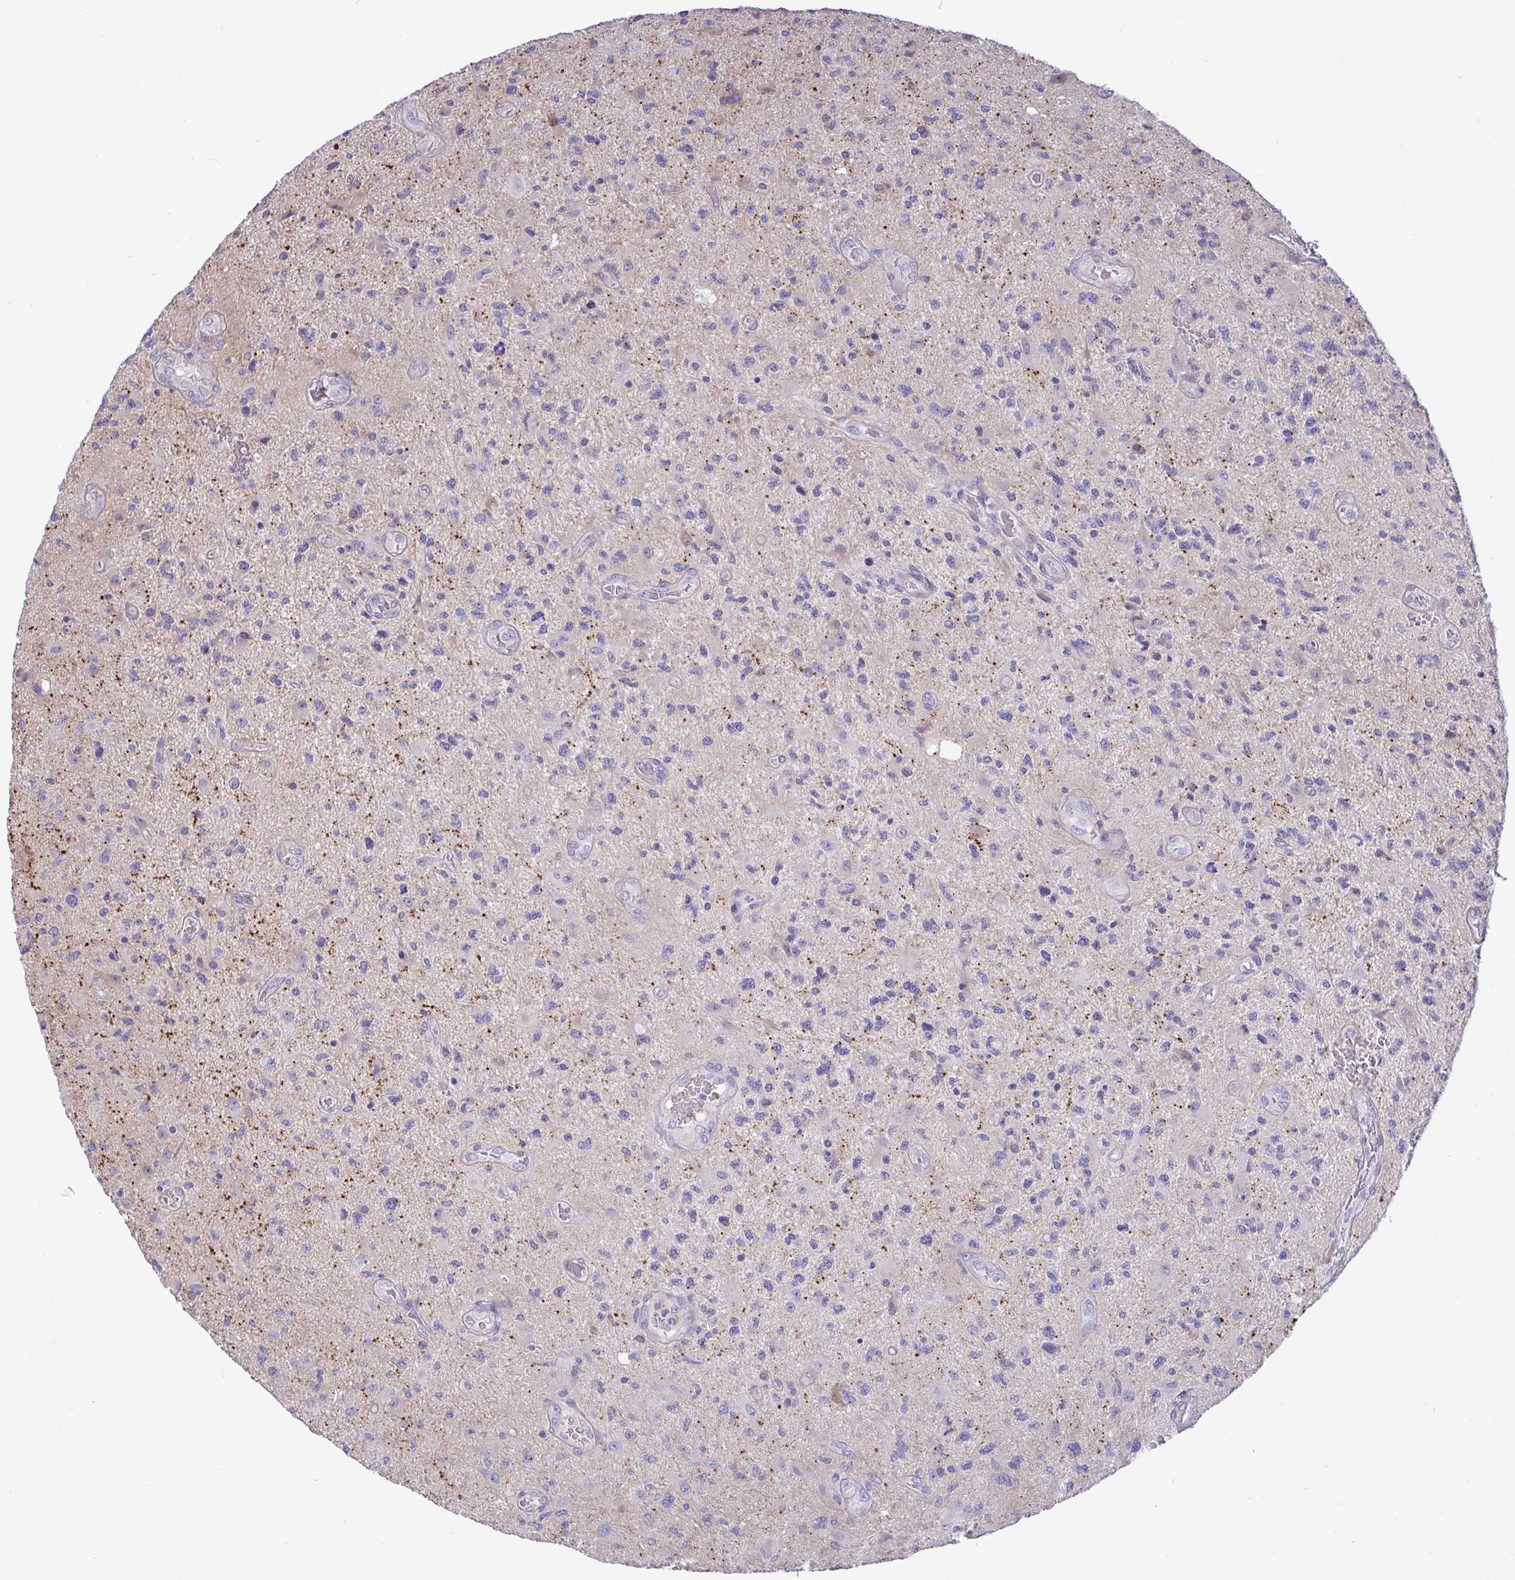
{"staining": {"intensity": "weak", "quantity": "<25%", "location": "cytoplasmic/membranous"}, "tissue": "glioma", "cell_type": "Tumor cells", "image_type": "cancer", "snomed": [{"axis": "morphology", "description": "Glioma, malignant, High grade"}, {"axis": "topography", "description": "Brain"}], "caption": "There is no significant expression in tumor cells of glioma.", "gene": "NTN1", "patient": {"sex": "male", "age": 67}}